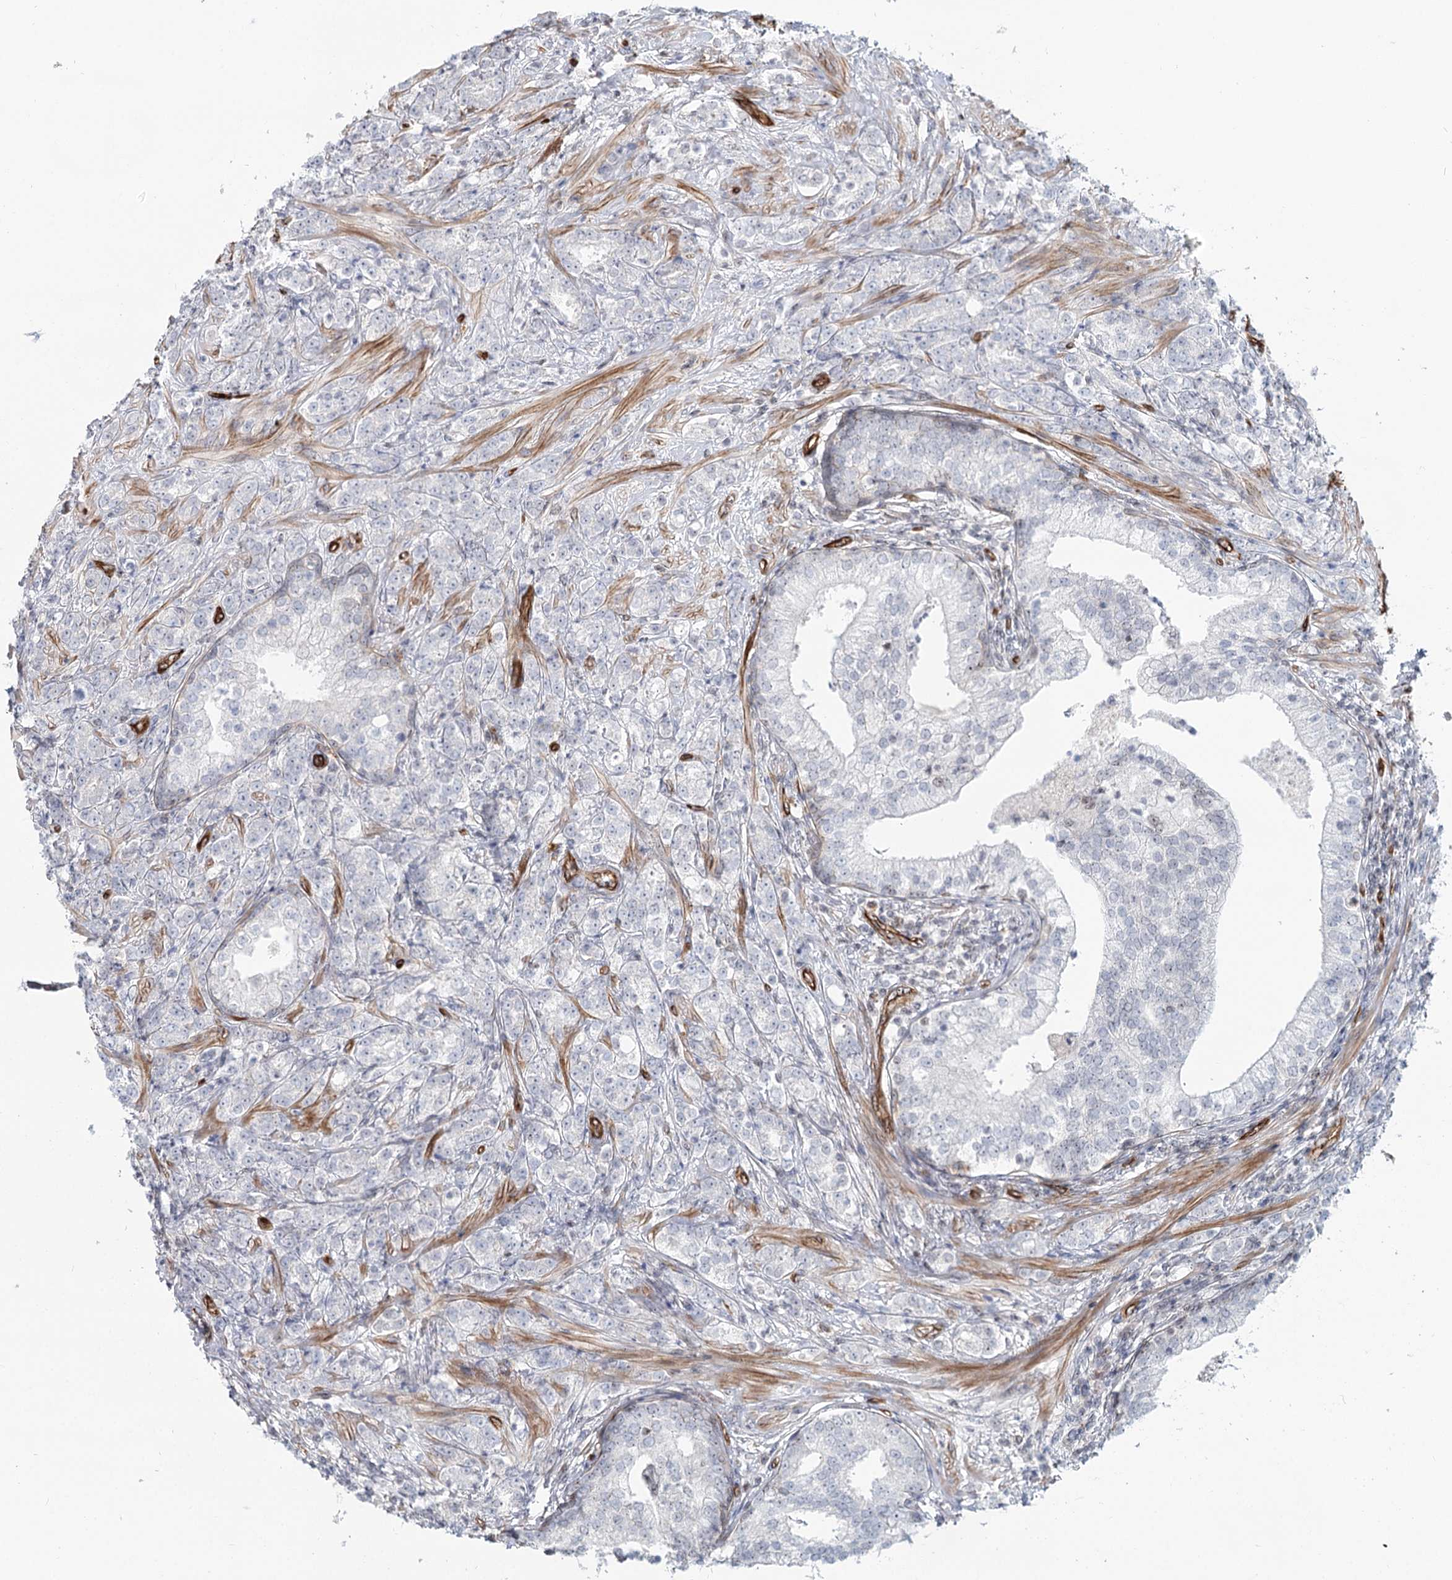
{"staining": {"intensity": "negative", "quantity": "none", "location": "none"}, "tissue": "prostate cancer", "cell_type": "Tumor cells", "image_type": "cancer", "snomed": [{"axis": "morphology", "description": "Adenocarcinoma, High grade"}, {"axis": "topography", "description": "Prostate"}], "caption": "This is a histopathology image of IHC staining of prostate adenocarcinoma (high-grade), which shows no staining in tumor cells. Nuclei are stained in blue.", "gene": "ZFYVE28", "patient": {"sex": "male", "age": 69}}